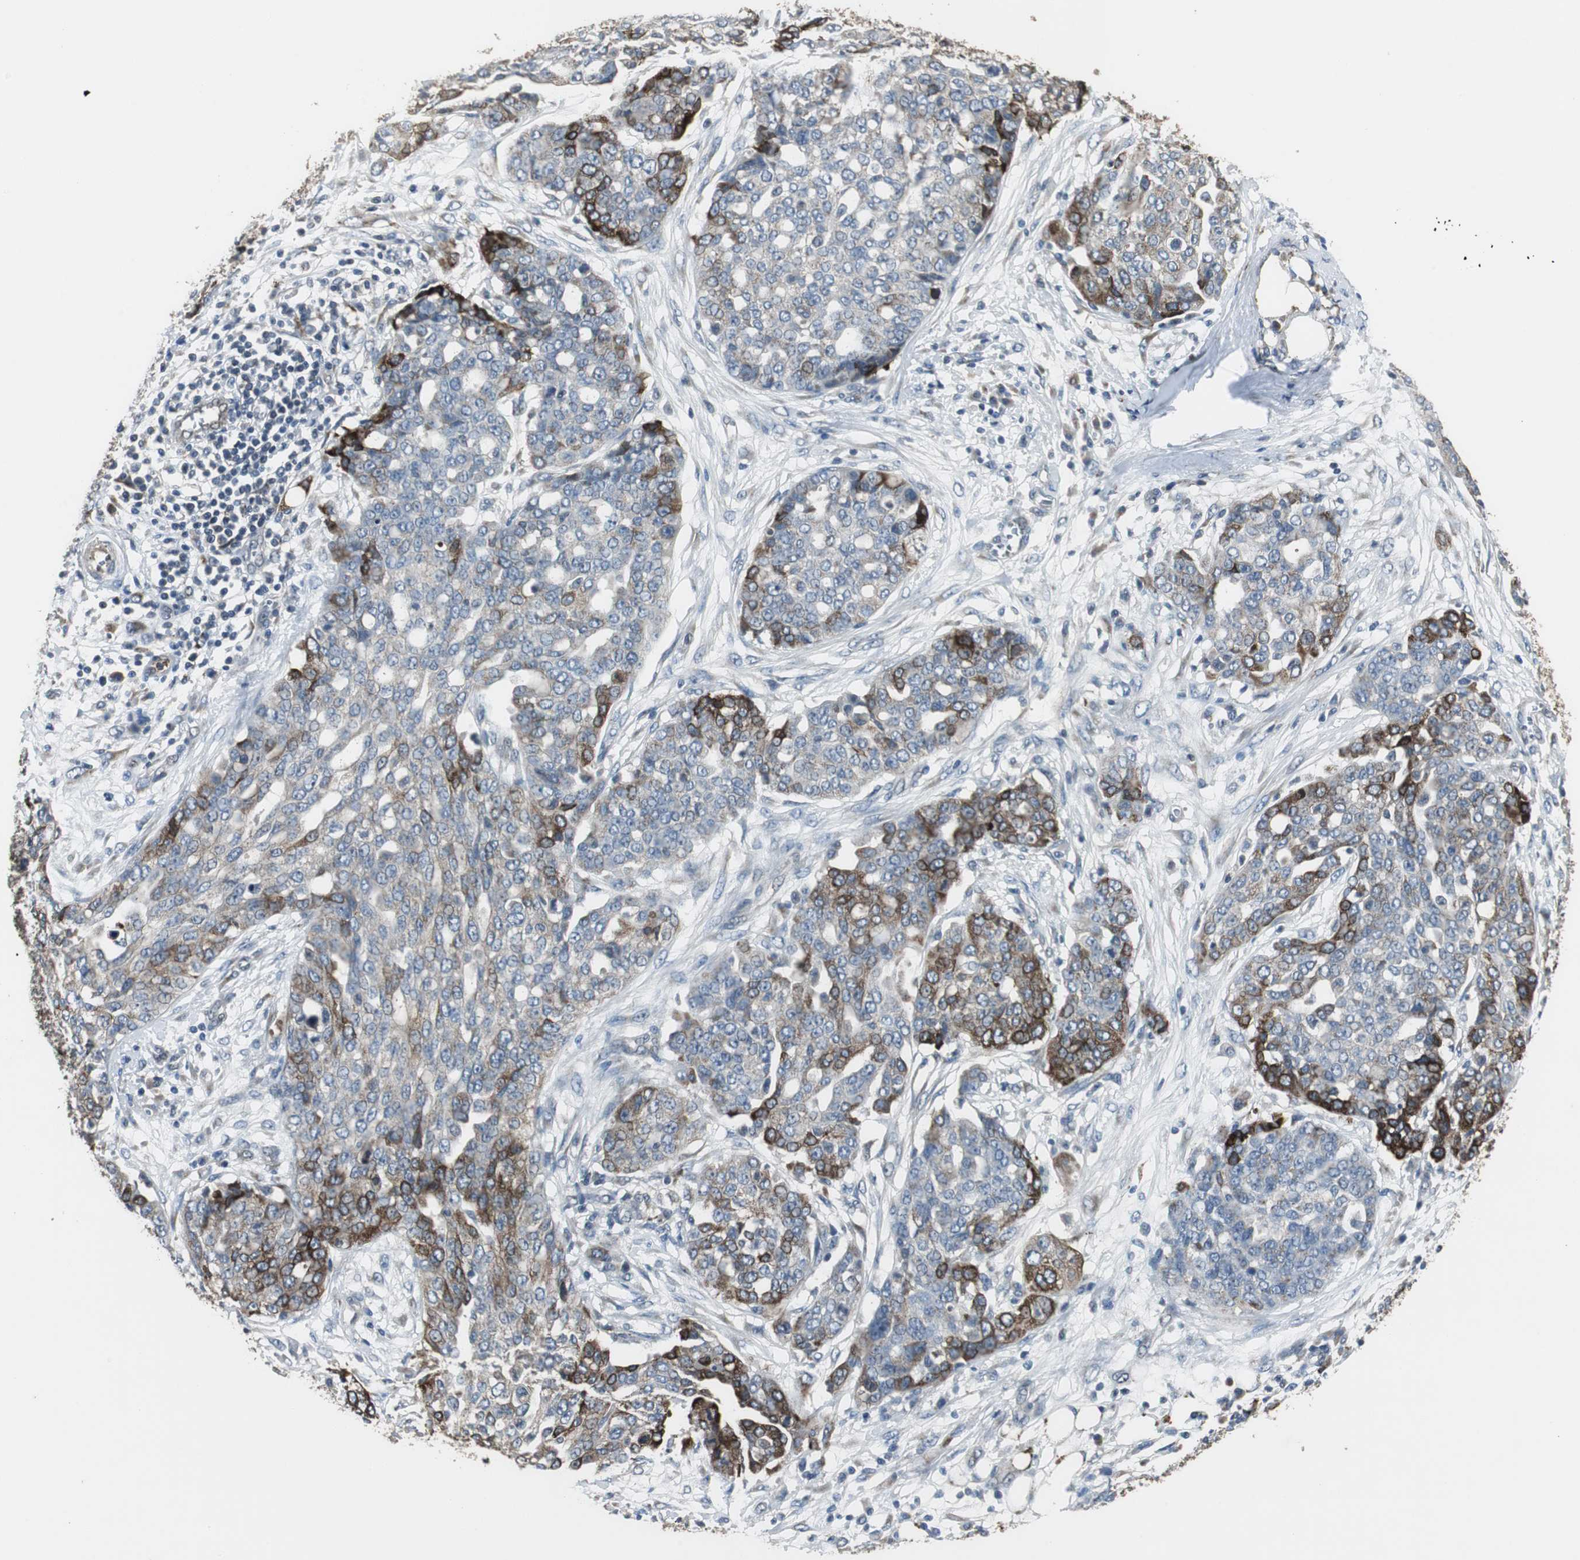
{"staining": {"intensity": "strong", "quantity": "25%-75%", "location": "cytoplasmic/membranous"}, "tissue": "ovarian cancer", "cell_type": "Tumor cells", "image_type": "cancer", "snomed": [{"axis": "morphology", "description": "Cystadenocarcinoma, serous, NOS"}, {"axis": "topography", "description": "Soft tissue"}, {"axis": "topography", "description": "Ovary"}], "caption": "IHC of human ovarian cancer (serous cystadenocarcinoma) reveals high levels of strong cytoplasmic/membranous expression in about 25%-75% of tumor cells. (DAB IHC with brightfield microscopy, high magnification).", "gene": "JTB", "patient": {"sex": "female", "age": 57}}